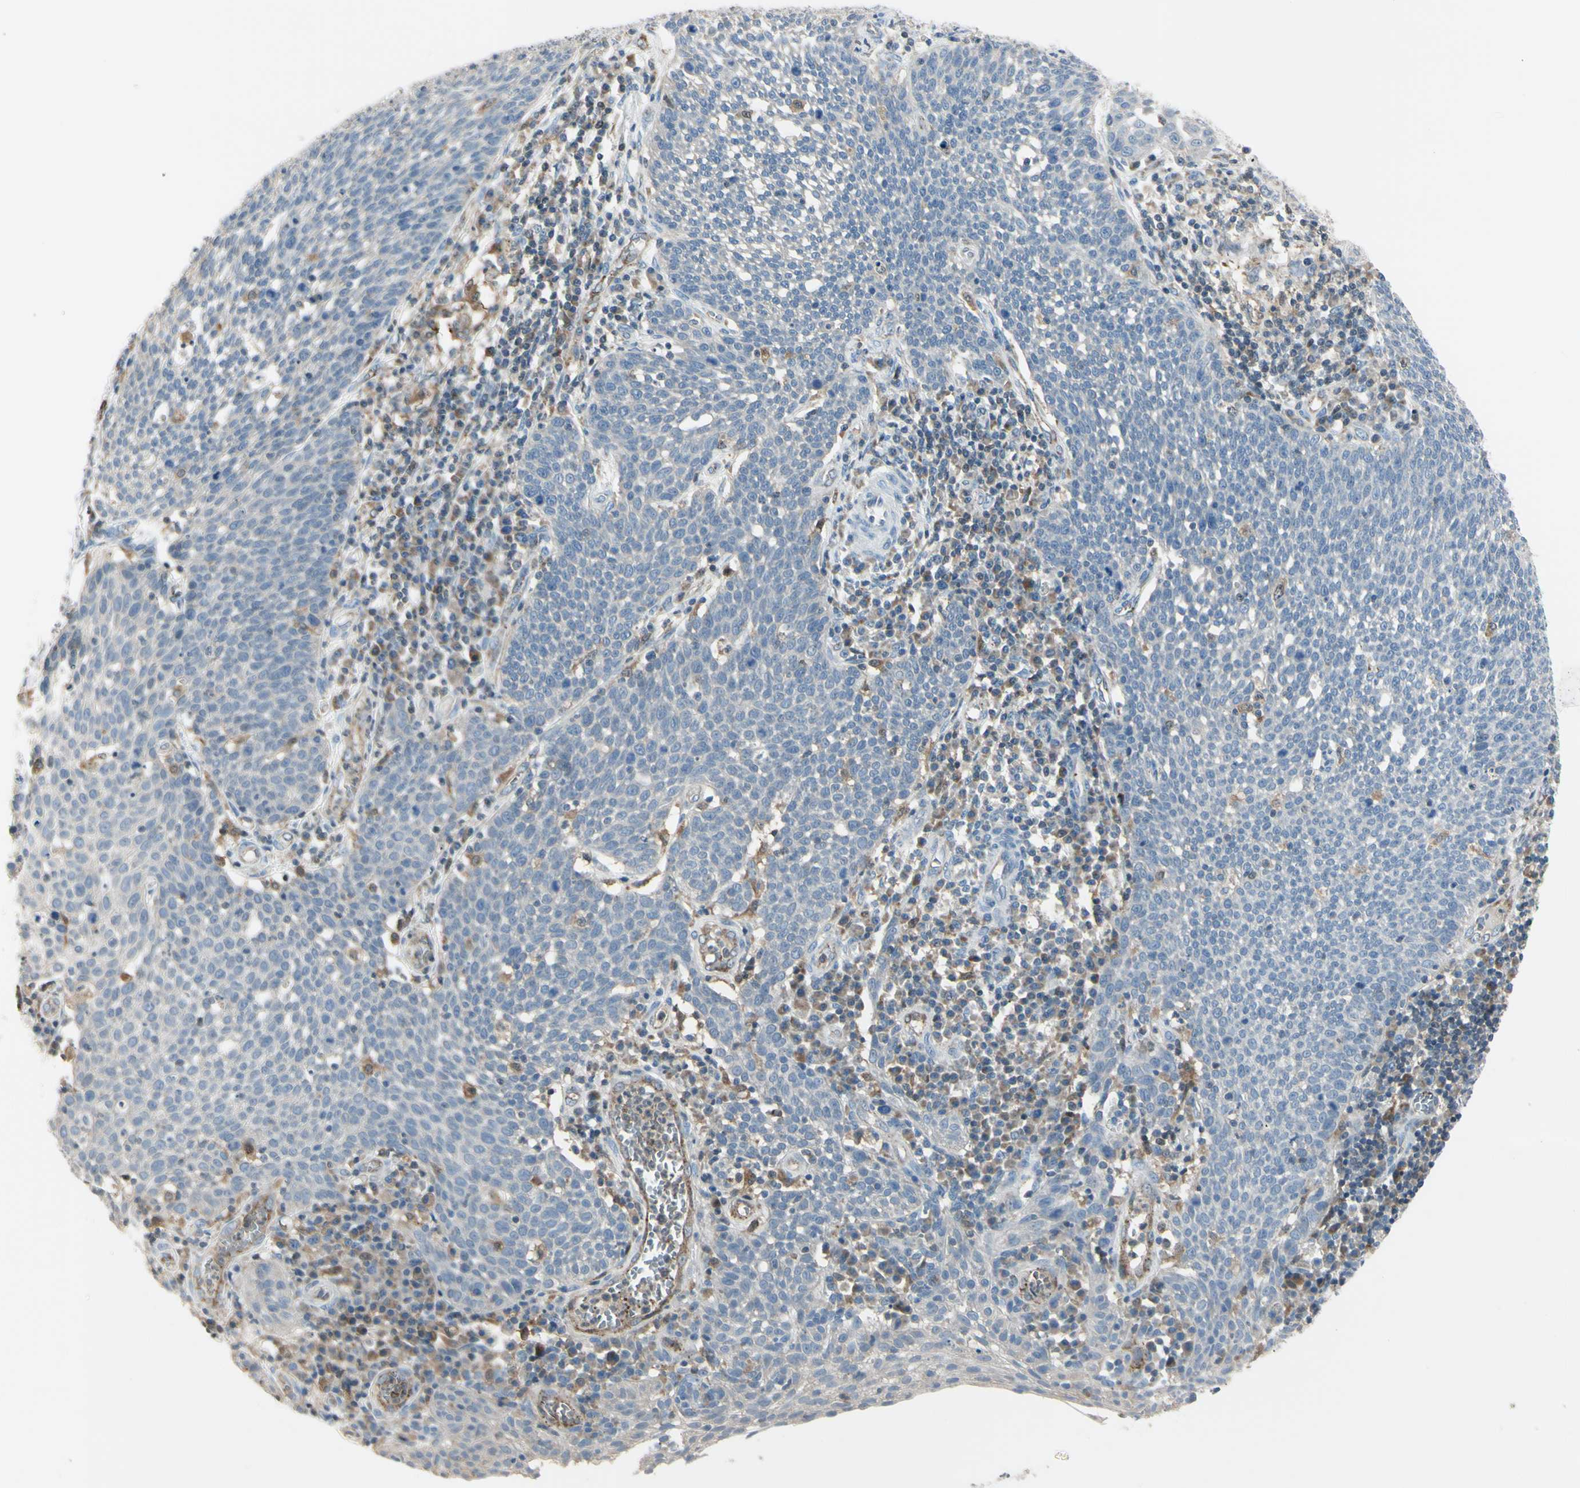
{"staining": {"intensity": "weak", "quantity": "25%-75%", "location": "cytoplasmic/membranous"}, "tissue": "cervical cancer", "cell_type": "Tumor cells", "image_type": "cancer", "snomed": [{"axis": "morphology", "description": "Squamous cell carcinoma, NOS"}, {"axis": "topography", "description": "Cervix"}], "caption": "Brown immunohistochemical staining in cervical cancer (squamous cell carcinoma) reveals weak cytoplasmic/membranous positivity in approximately 25%-75% of tumor cells. (DAB (3,3'-diaminobenzidine) = brown stain, brightfield microscopy at high magnification).", "gene": "CYRIB", "patient": {"sex": "female", "age": 34}}